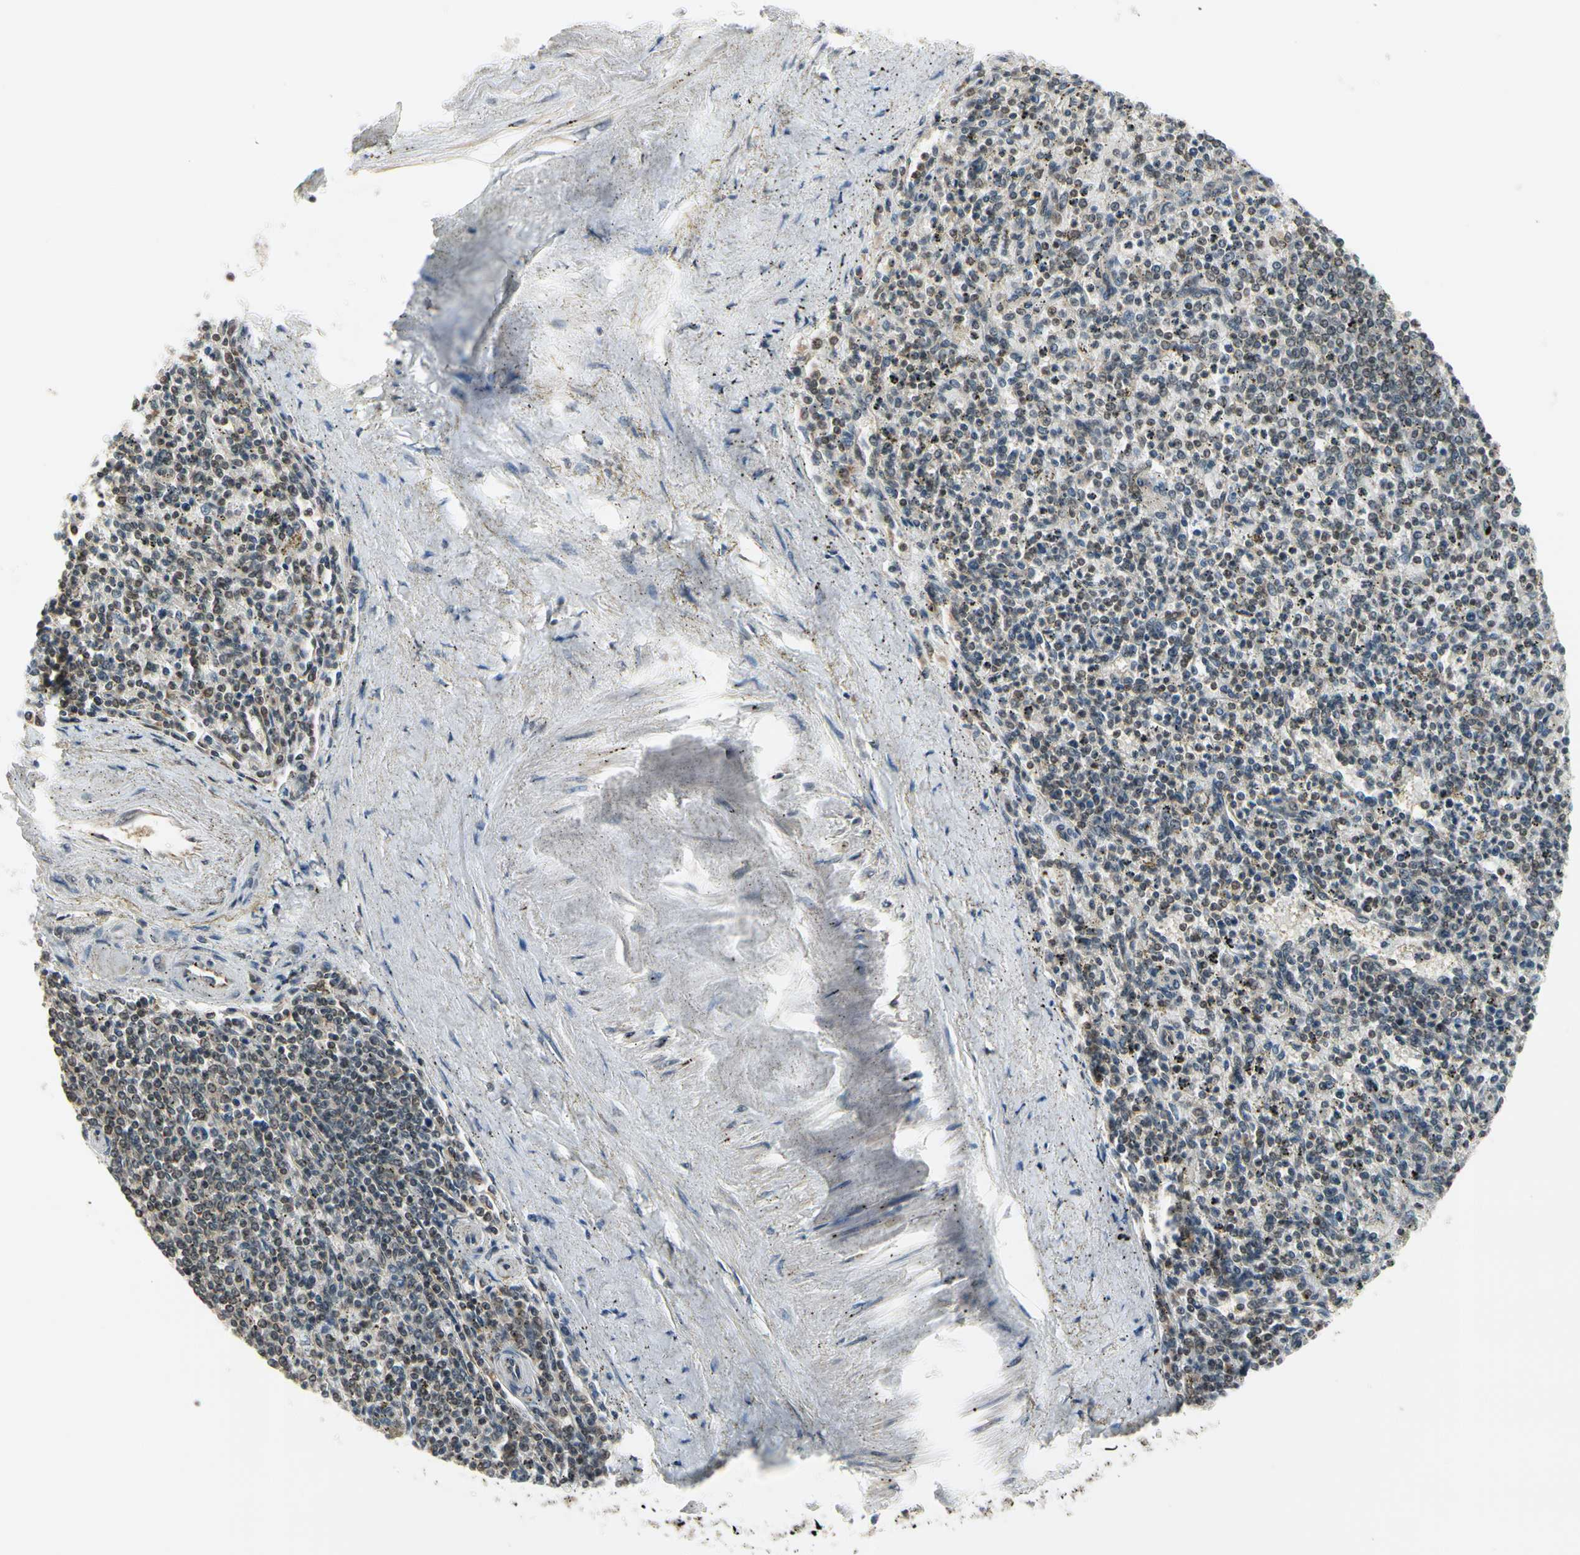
{"staining": {"intensity": "weak", "quantity": "<25%", "location": "nuclear"}, "tissue": "spleen", "cell_type": "Cells in red pulp", "image_type": "normal", "snomed": [{"axis": "morphology", "description": "Normal tissue, NOS"}, {"axis": "topography", "description": "Spleen"}], "caption": "Human spleen stained for a protein using immunohistochemistry reveals no staining in cells in red pulp.", "gene": "TAF12", "patient": {"sex": "male", "age": 72}}